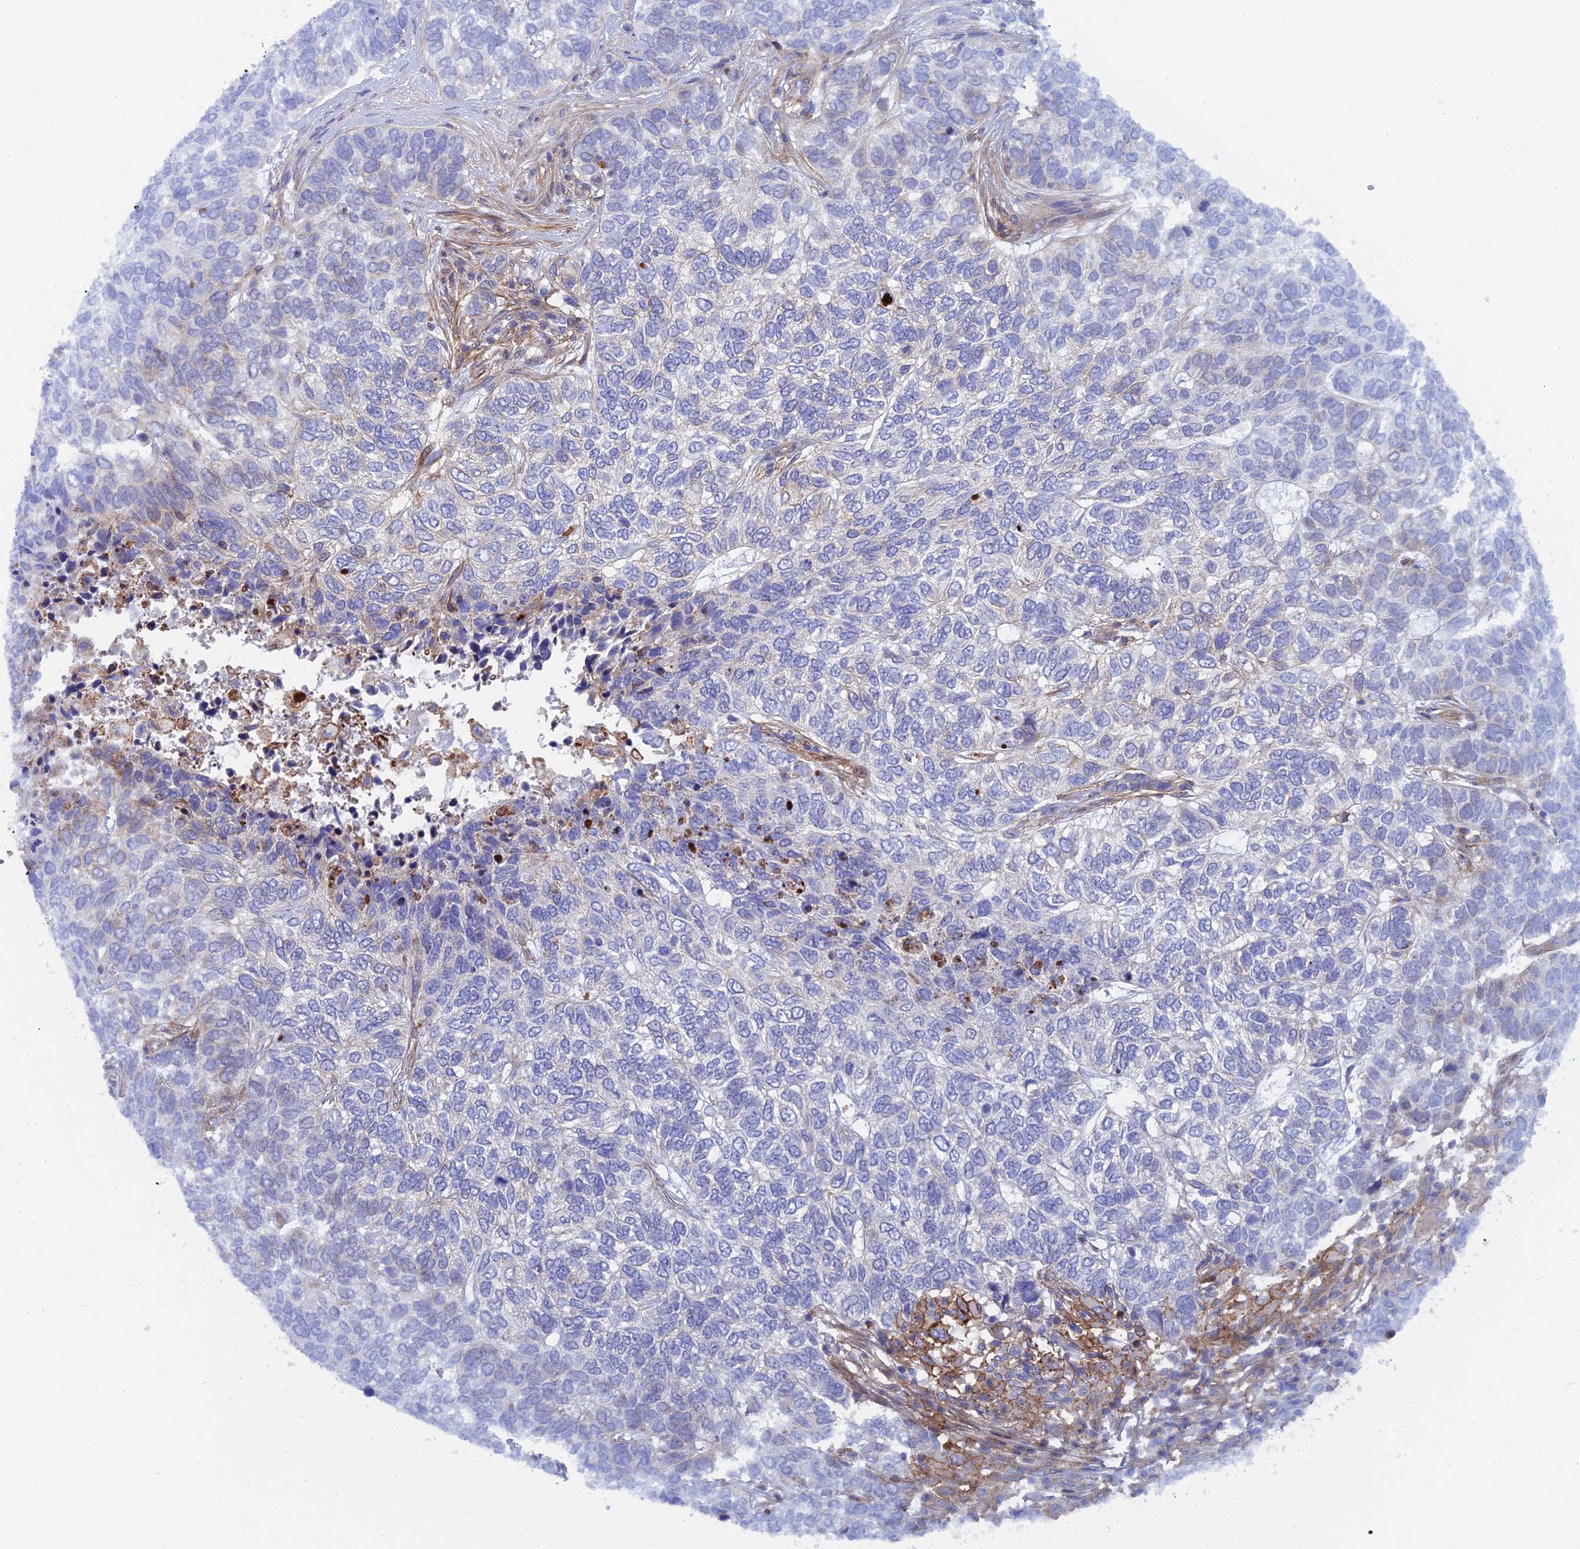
{"staining": {"intensity": "negative", "quantity": "none", "location": "none"}, "tissue": "skin cancer", "cell_type": "Tumor cells", "image_type": "cancer", "snomed": [{"axis": "morphology", "description": "Basal cell carcinoma"}, {"axis": "topography", "description": "Skin"}], "caption": "Histopathology image shows no protein expression in tumor cells of skin basal cell carcinoma tissue. Brightfield microscopy of immunohistochemistry stained with DAB (3,3'-diaminobenzidine) (brown) and hematoxylin (blue), captured at high magnification.", "gene": "TRIM43B", "patient": {"sex": "female", "age": 65}}